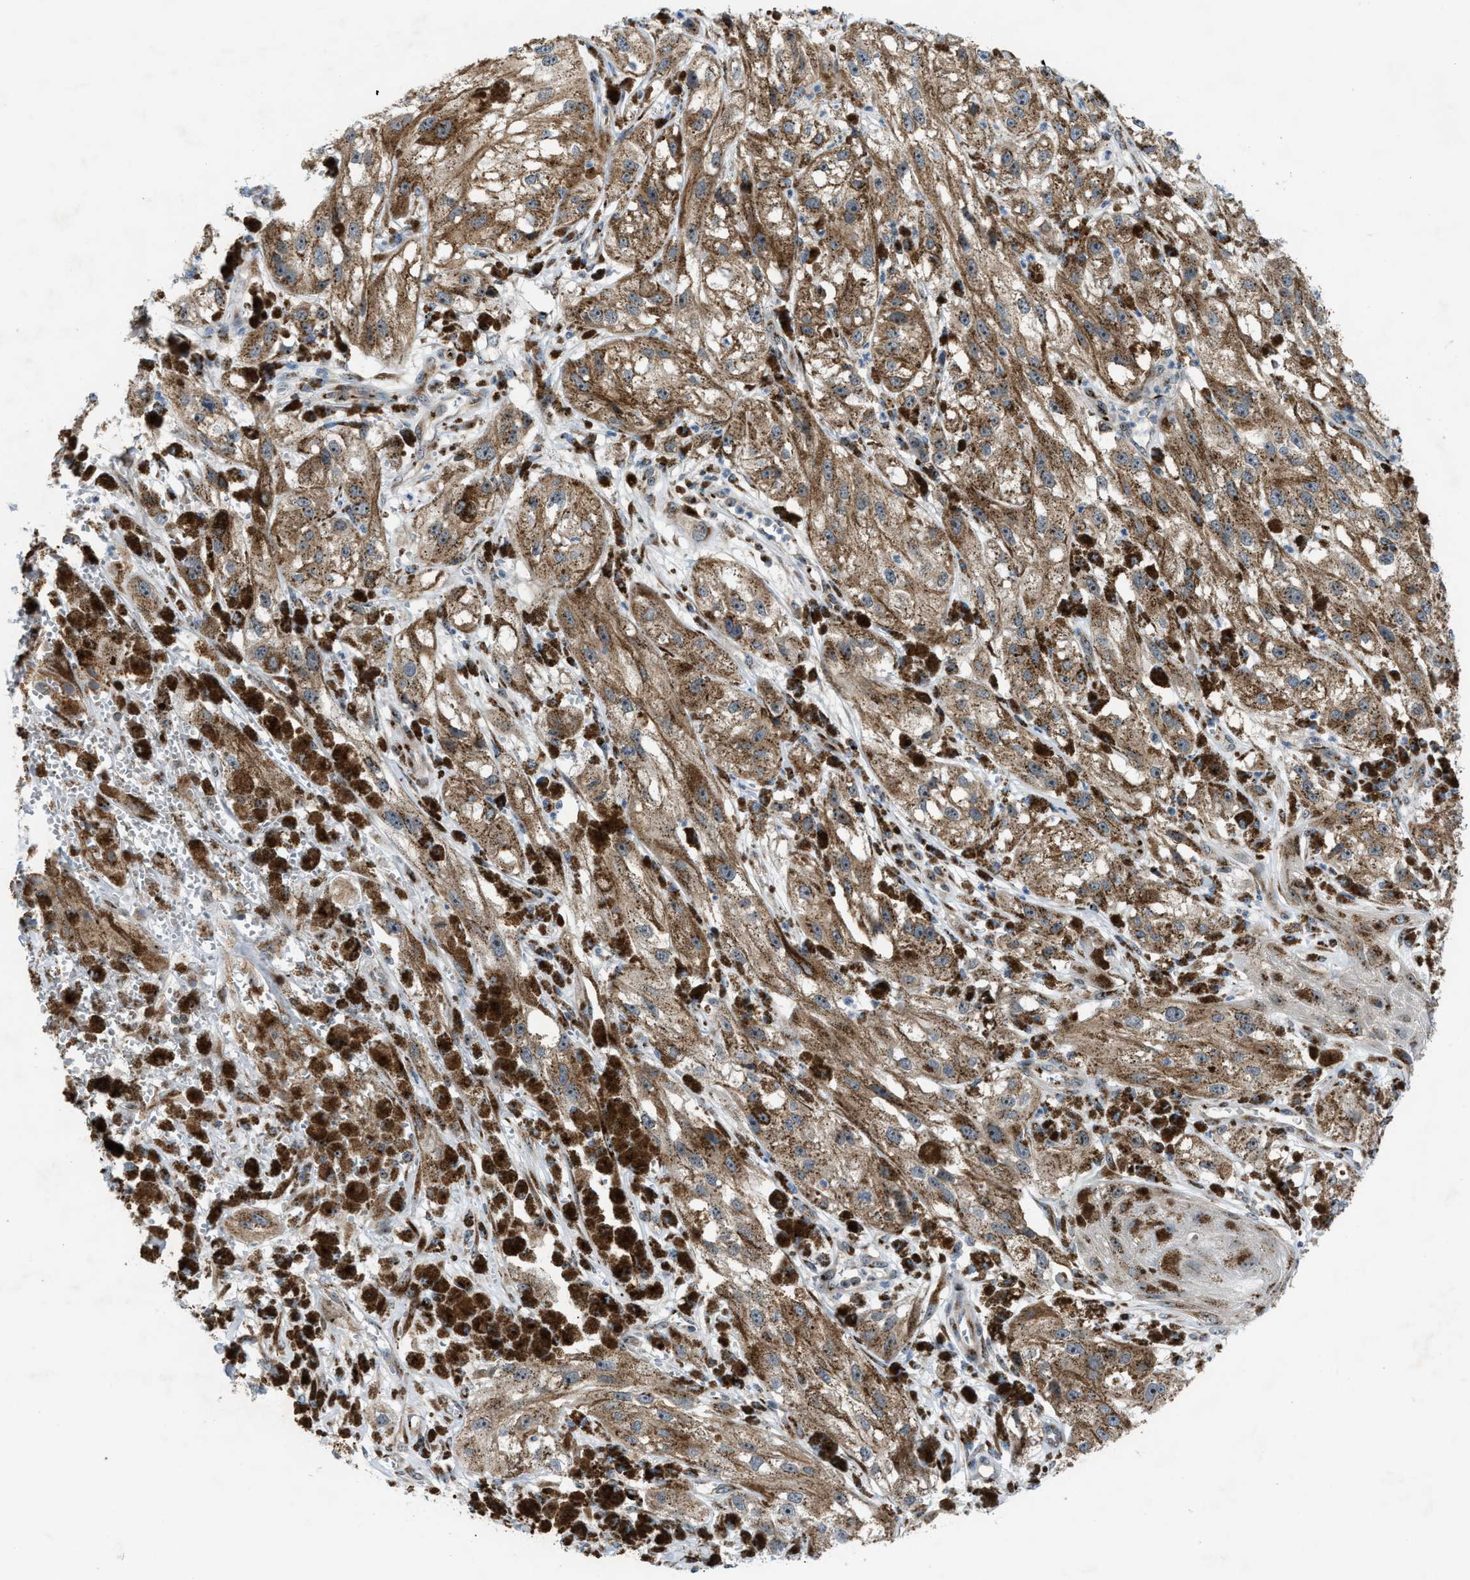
{"staining": {"intensity": "moderate", "quantity": ">75%", "location": "cytoplasmic/membranous"}, "tissue": "melanoma", "cell_type": "Tumor cells", "image_type": "cancer", "snomed": [{"axis": "morphology", "description": "Malignant melanoma, NOS"}, {"axis": "topography", "description": "Skin"}], "caption": "A micrograph of malignant melanoma stained for a protein reveals moderate cytoplasmic/membranous brown staining in tumor cells. The staining was performed using DAB (3,3'-diaminobenzidine) to visualize the protein expression in brown, while the nuclei were stained in blue with hematoxylin (Magnification: 20x).", "gene": "SLC38A10", "patient": {"sex": "male", "age": 88}}